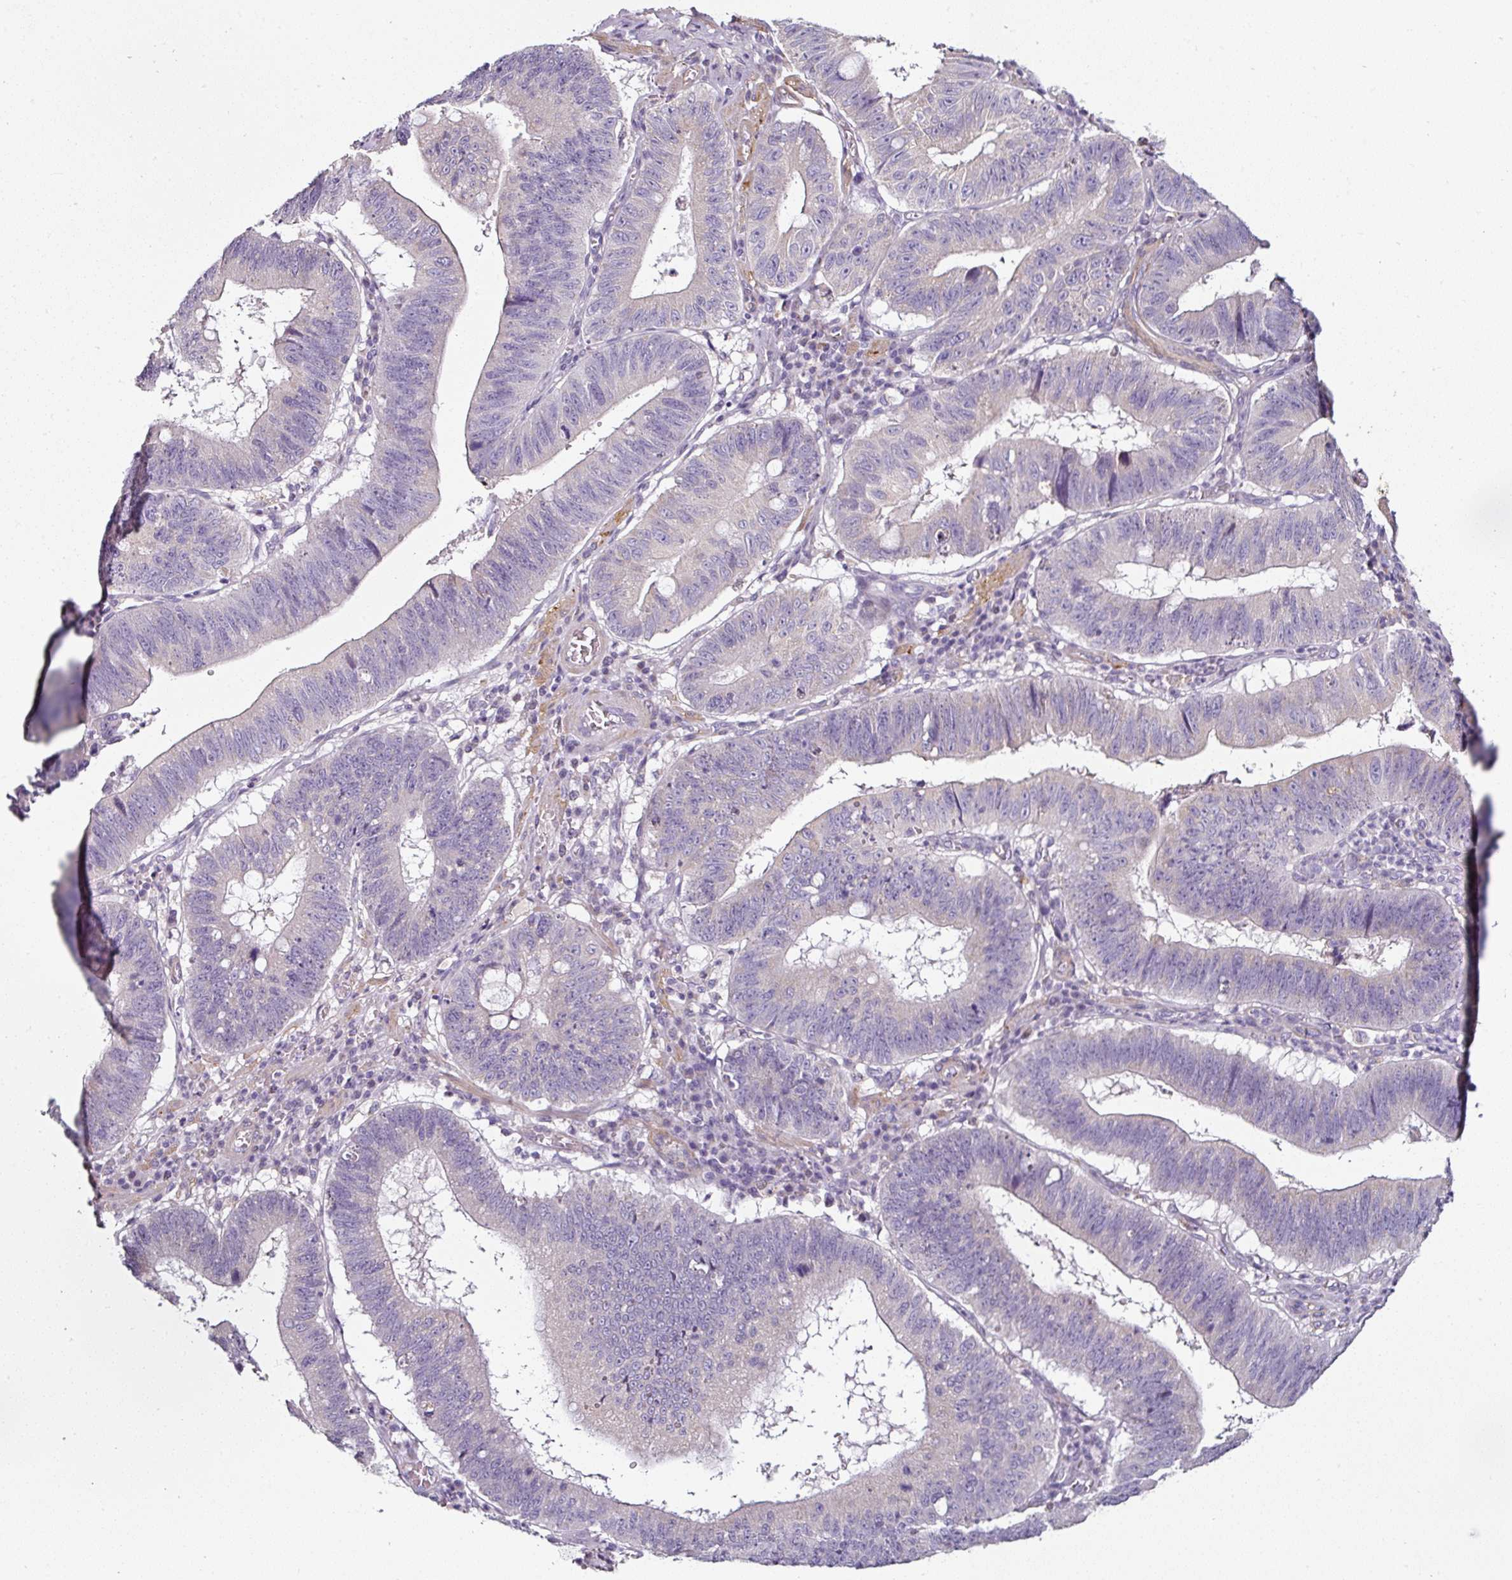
{"staining": {"intensity": "negative", "quantity": "none", "location": "none"}, "tissue": "stomach cancer", "cell_type": "Tumor cells", "image_type": "cancer", "snomed": [{"axis": "morphology", "description": "Adenocarcinoma, NOS"}, {"axis": "topography", "description": "Stomach"}], "caption": "Immunohistochemistry photomicrograph of human adenocarcinoma (stomach) stained for a protein (brown), which shows no staining in tumor cells. (DAB (3,3'-diaminobenzidine) immunohistochemistry (IHC) with hematoxylin counter stain).", "gene": "CAP2", "patient": {"sex": "male", "age": 59}}